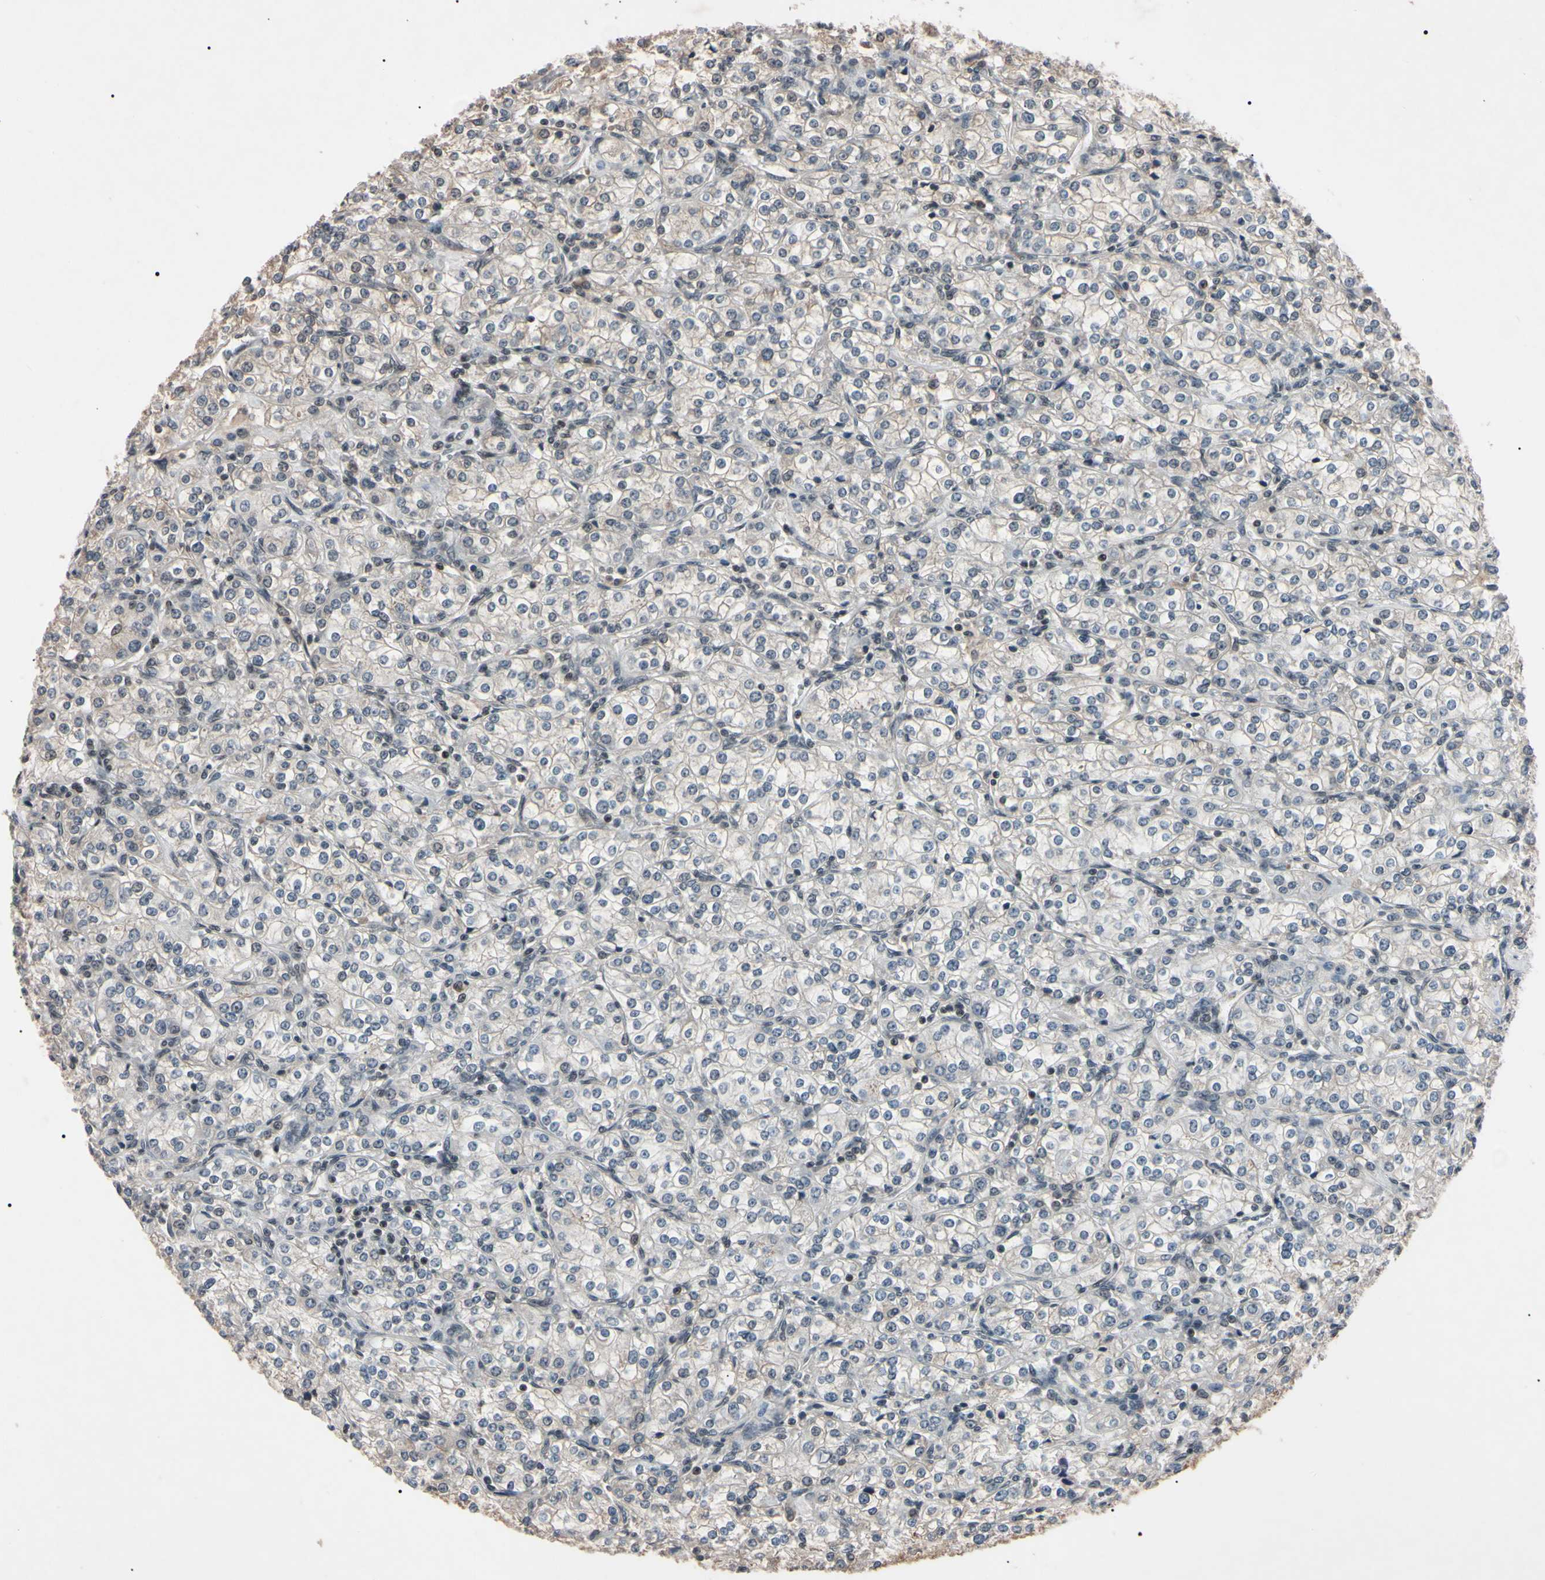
{"staining": {"intensity": "negative", "quantity": "none", "location": "none"}, "tissue": "renal cancer", "cell_type": "Tumor cells", "image_type": "cancer", "snomed": [{"axis": "morphology", "description": "Adenocarcinoma, NOS"}, {"axis": "topography", "description": "Kidney"}], "caption": "Tumor cells show no significant expression in renal cancer (adenocarcinoma).", "gene": "YY1", "patient": {"sex": "male", "age": 77}}